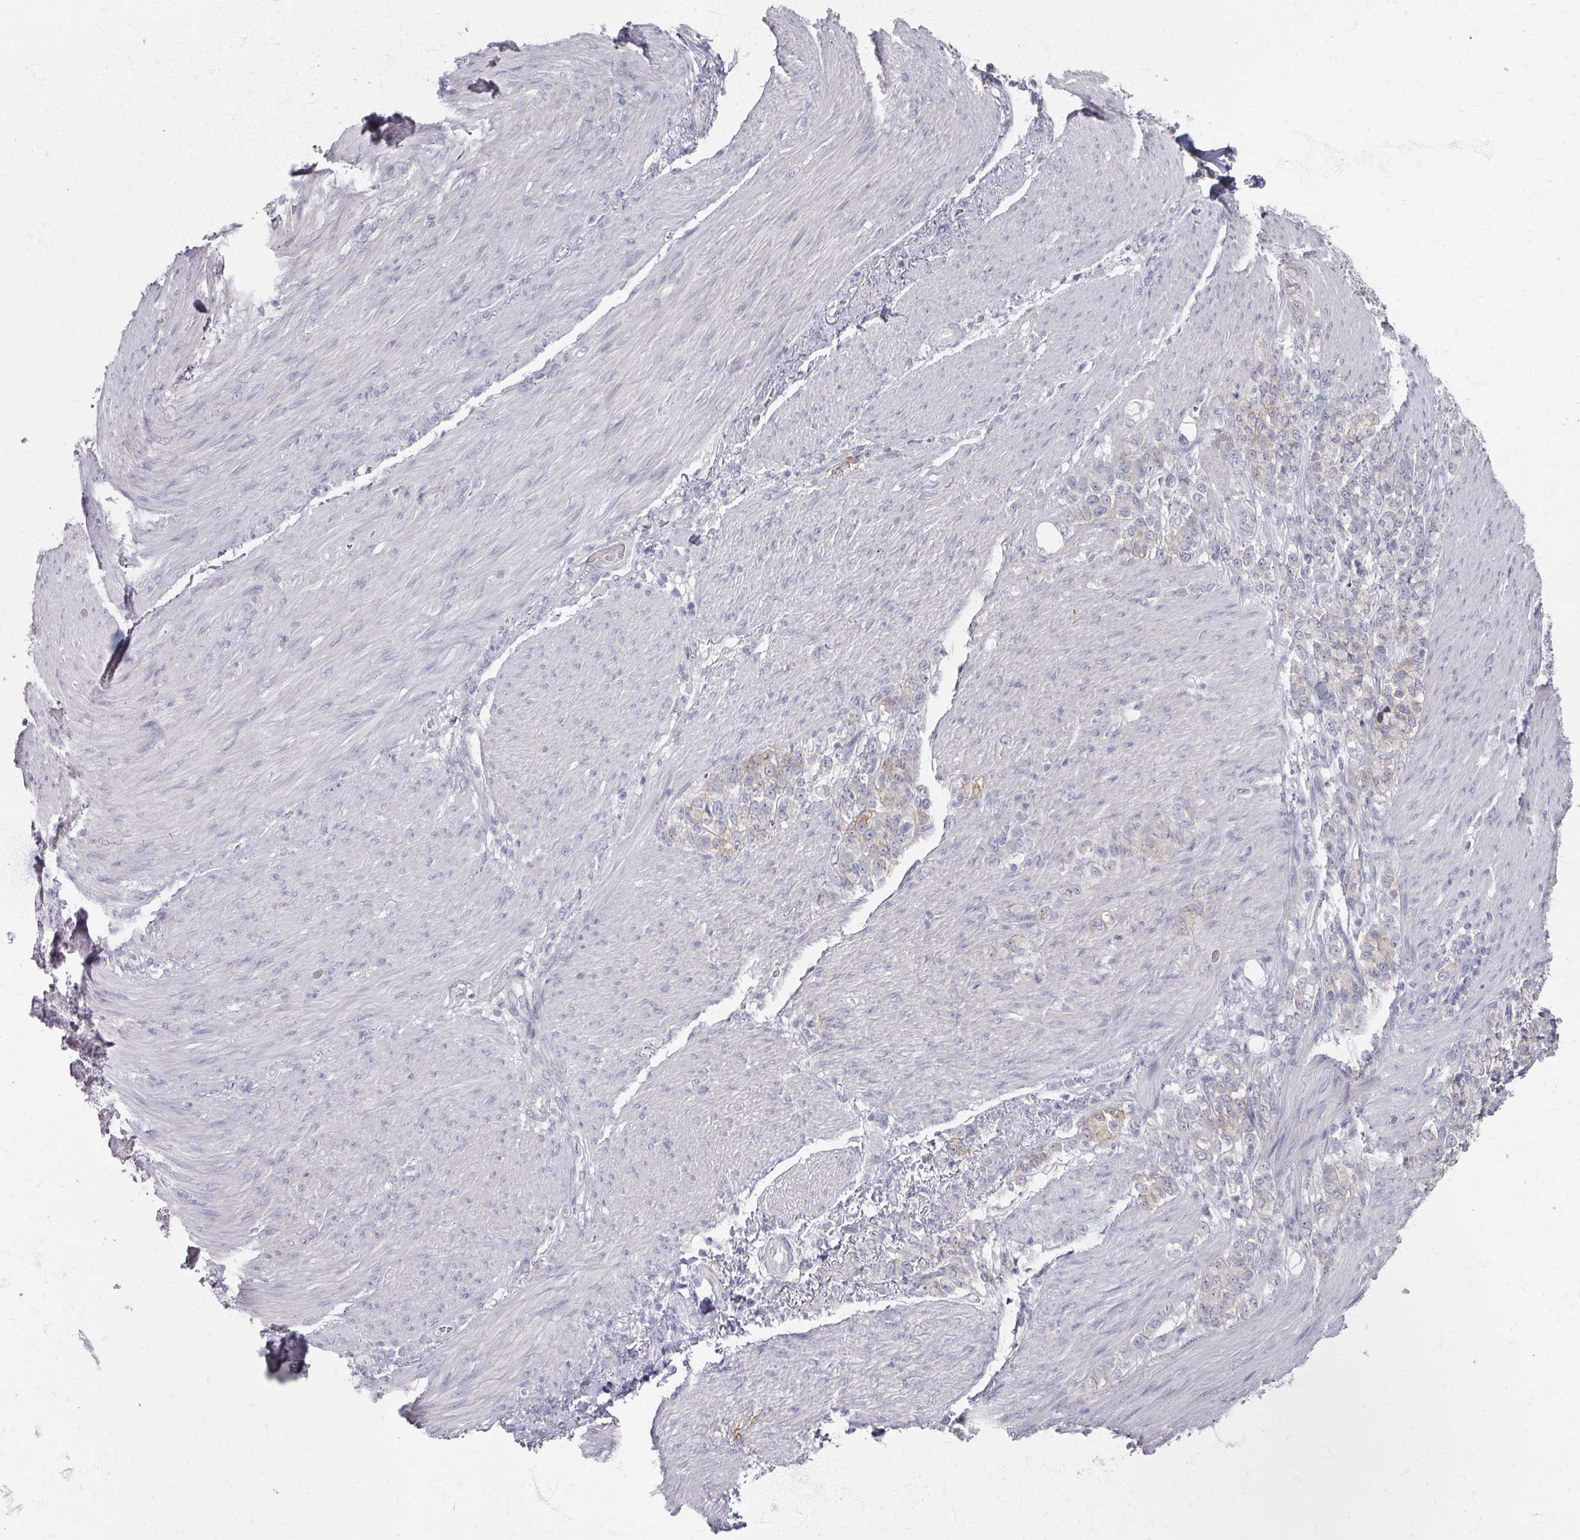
{"staining": {"intensity": "negative", "quantity": "none", "location": "none"}, "tissue": "stomach cancer", "cell_type": "Tumor cells", "image_type": "cancer", "snomed": [{"axis": "morphology", "description": "Adenocarcinoma, NOS"}, {"axis": "topography", "description": "Stomach"}], "caption": "Stomach adenocarcinoma stained for a protein using IHC exhibits no staining tumor cells.", "gene": "TTYH3", "patient": {"sex": "female", "age": 79}}